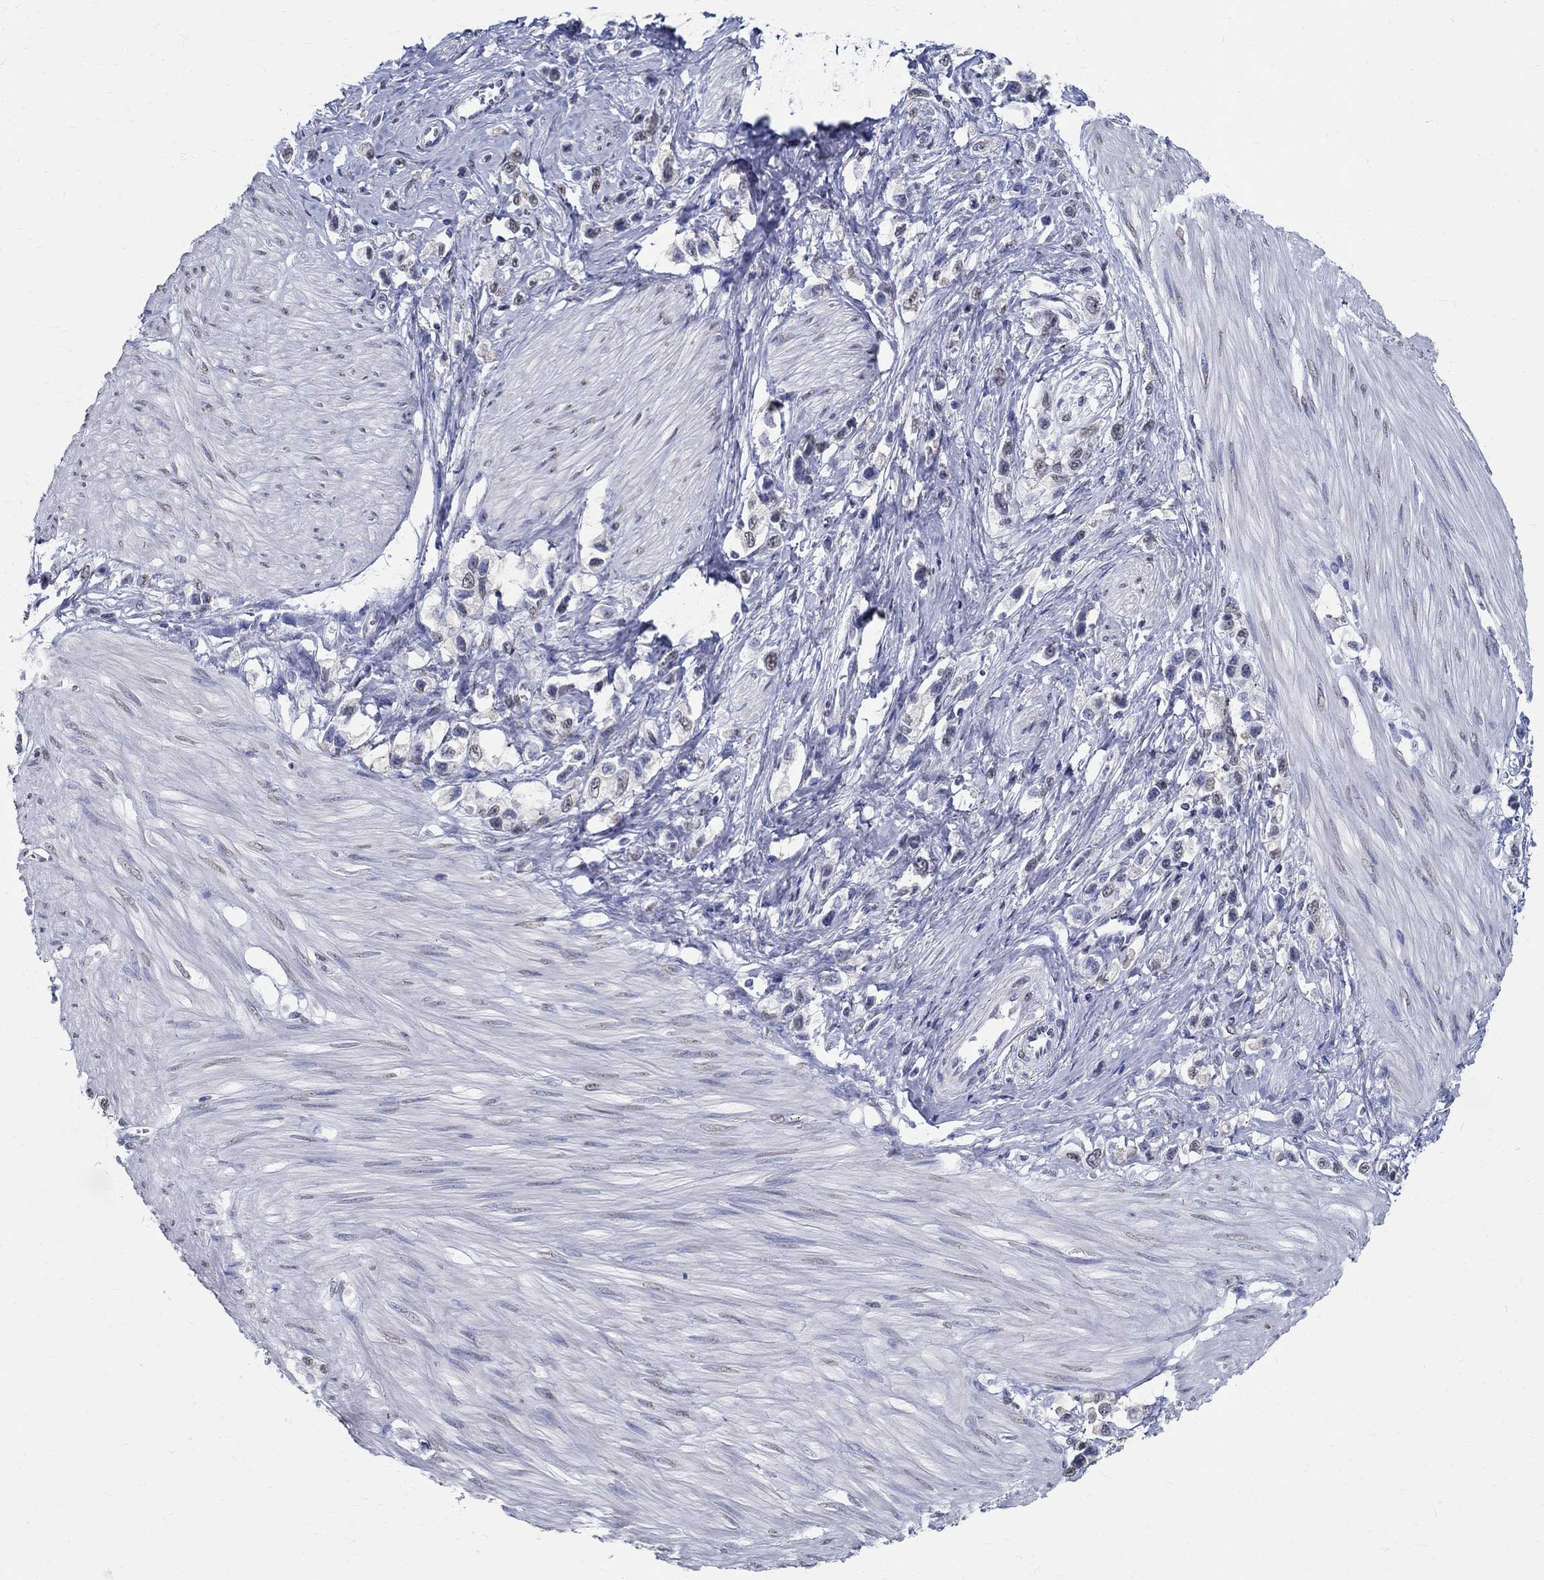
{"staining": {"intensity": "negative", "quantity": "none", "location": "none"}, "tissue": "stomach cancer", "cell_type": "Tumor cells", "image_type": "cancer", "snomed": [{"axis": "morphology", "description": "Normal tissue, NOS"}, {"axis": "morphology", "description": "Adenocarcinoma, NOS"}, {"axis": "morphology", "description": "Adenocarcinoma, High grade"}, {"axis": "topography", "description": "Stomach, upper"}, {"axis": "topography", "description": "Stomach"}], "caption": "This is an immunohistochemistry photomicrograph of stomach cancer (adenocarcinoma). There is no staining in tumor cells.", "gene": "TSPAN16", "patient": {"sex": "female", "age": 65}}